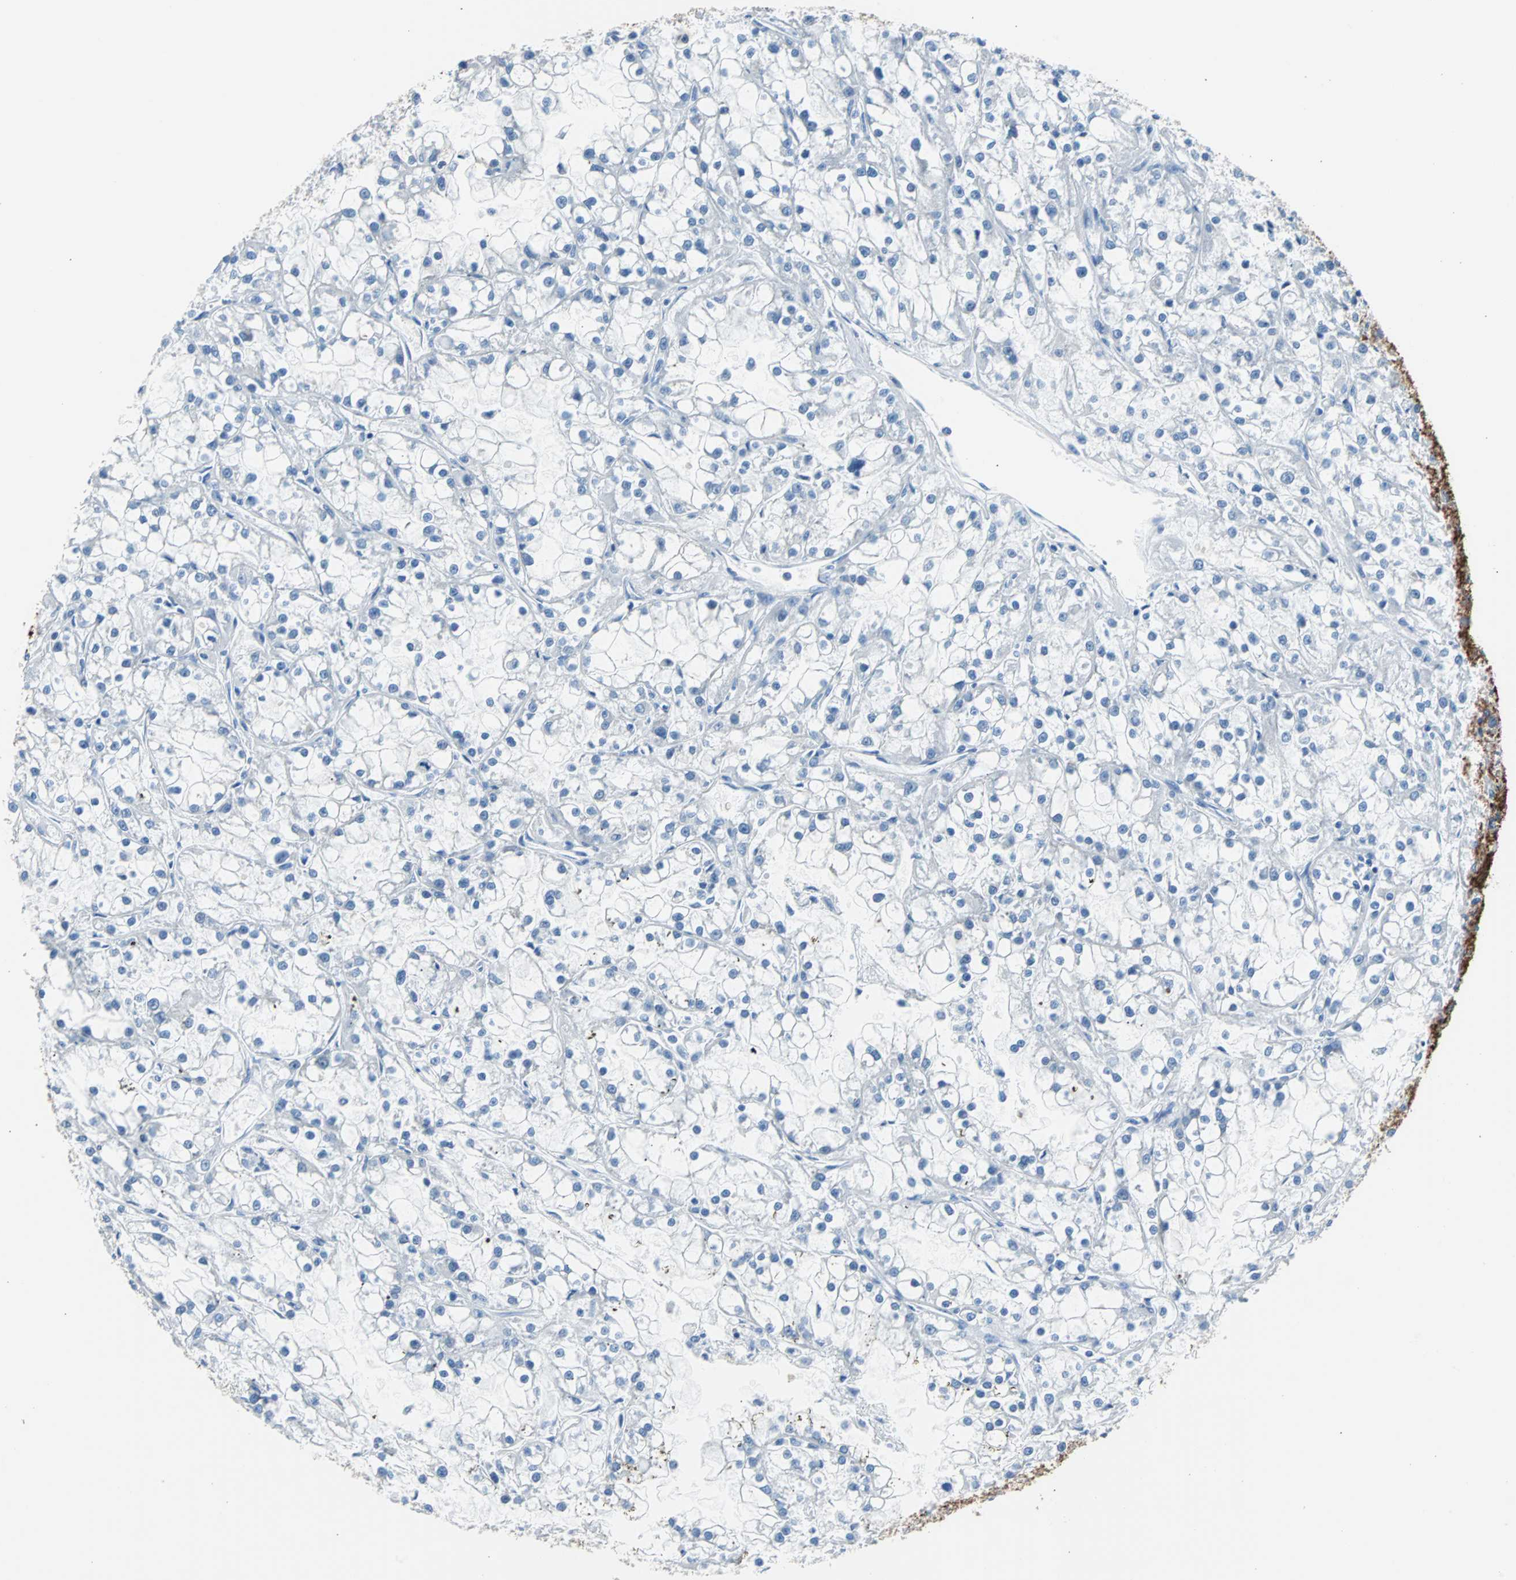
{"staining": {"intensity": "negative", "quantity": "none", "location": "none"}, "tissue": "renal cancer", "cell_type": "Tumor cells", "image_type": "cancer", "snomed": [{"axis": "morphology", "description": "Adenocarcinoma, NOS"}, {"axis": "topography", "description": "Kidney"}], "caption": "Micrograph shows no significant protein staining in tumor cells of renal cancer (adenocarcinoma). The staining was performed using DAB to visualize the protein expression in brown, while the nuclei were stained in blue with hematoxylin (Magnification: 20x).", "gene": "KRT7", "patient": {"sex": "female", "age": 52}}